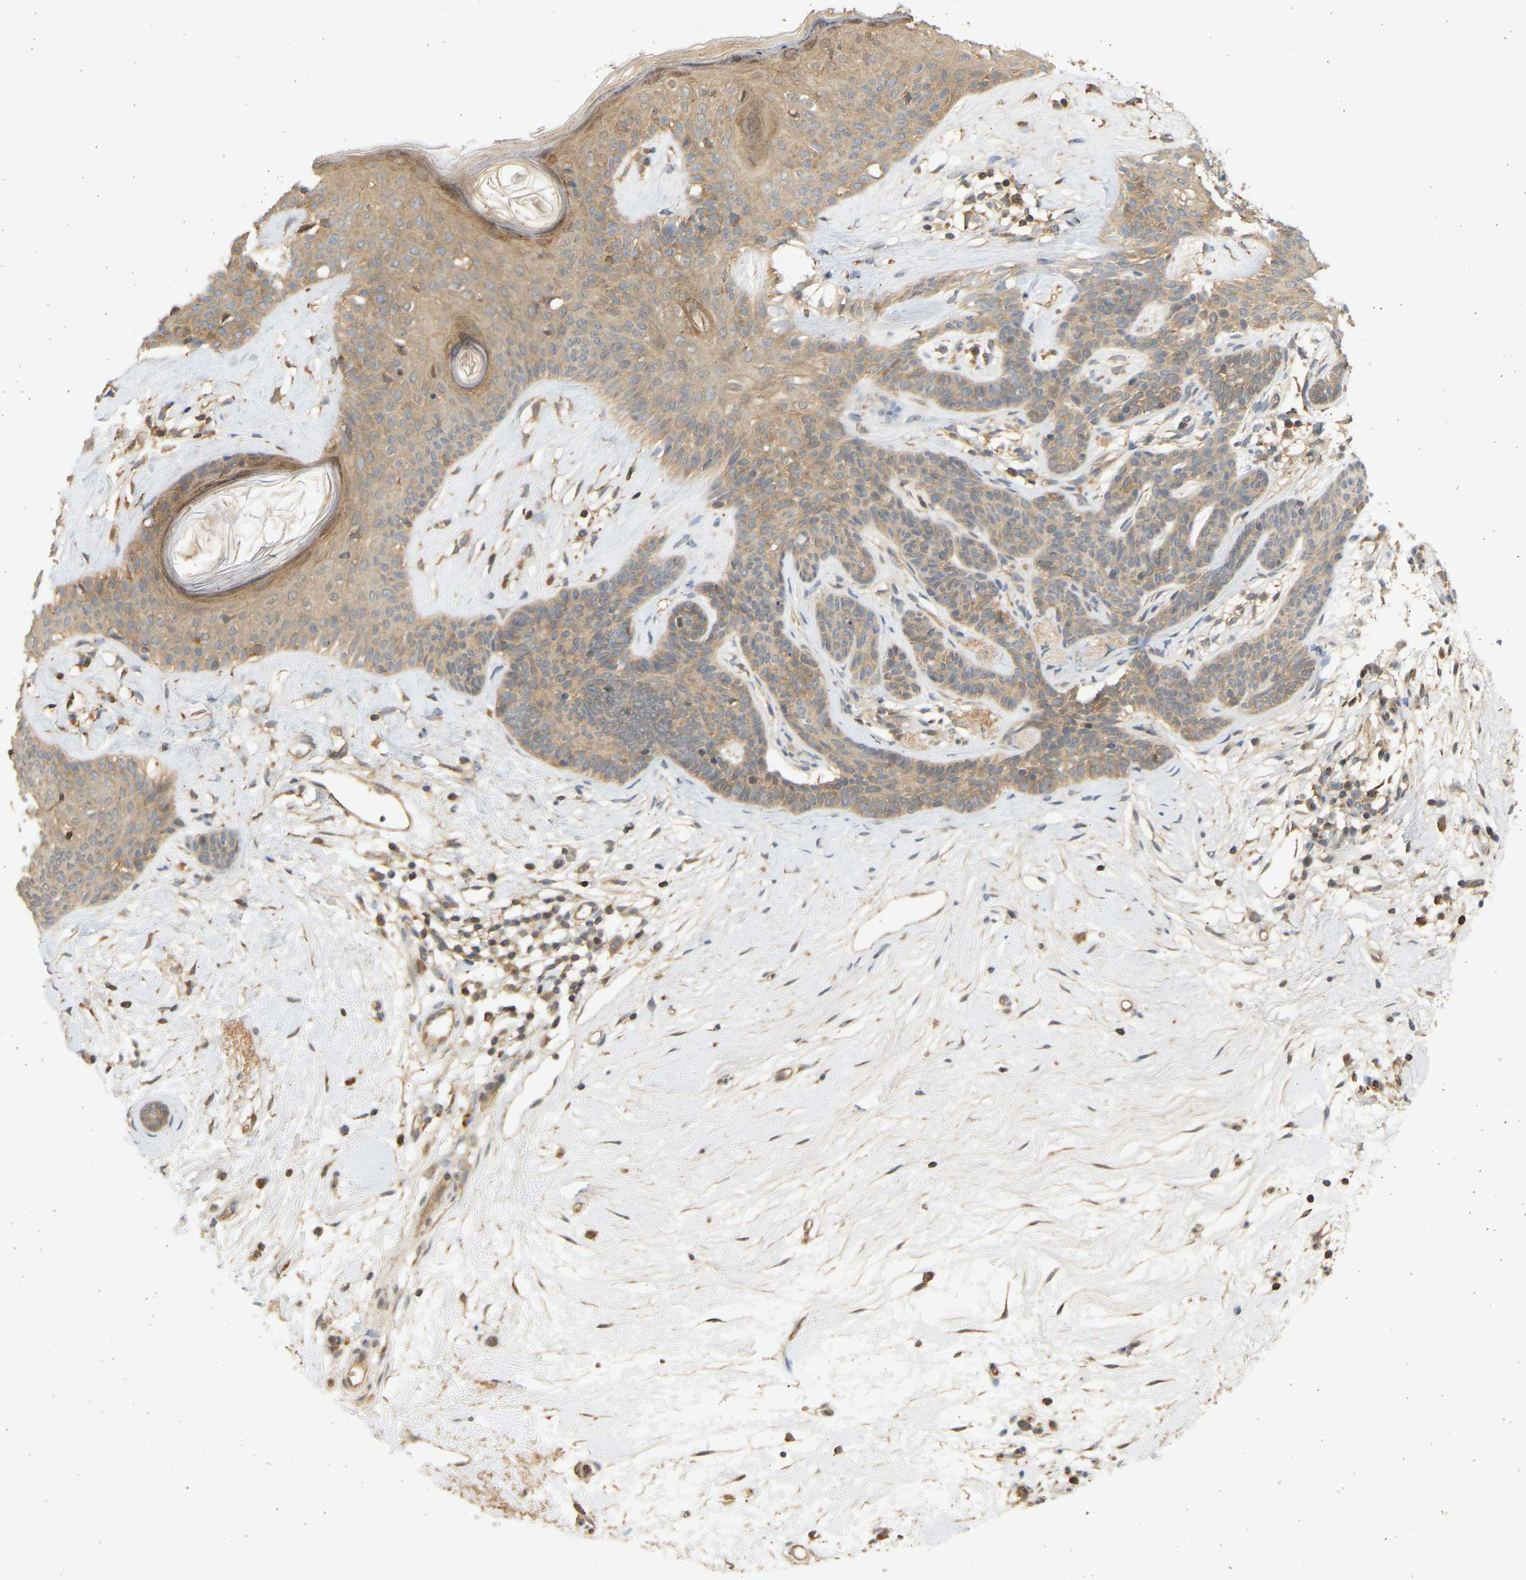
{"staining": {"intensity": "weak", "quantity": ">75%", "location": "cytoplasmic/membranous"}, "tissue": "skin cancer", "cell_type": "Tumor cells", "image_type": "cancer", "snomed": [{"axis": "morphology", "description": "Developmental malformation"}, {"axis": "morphology", "description": "Basal cell carcinoma"}, {"axis": "topography", "description": "Skin"}], "caption": "There is low levels of weak cytoplasmic/membranous positivity in tumor cells of skin cancer, as demonstrated by immunohistochemical staining (brown color).", "gene": "B4GALT6", "patient": {"sex": "female", "age": 62}}